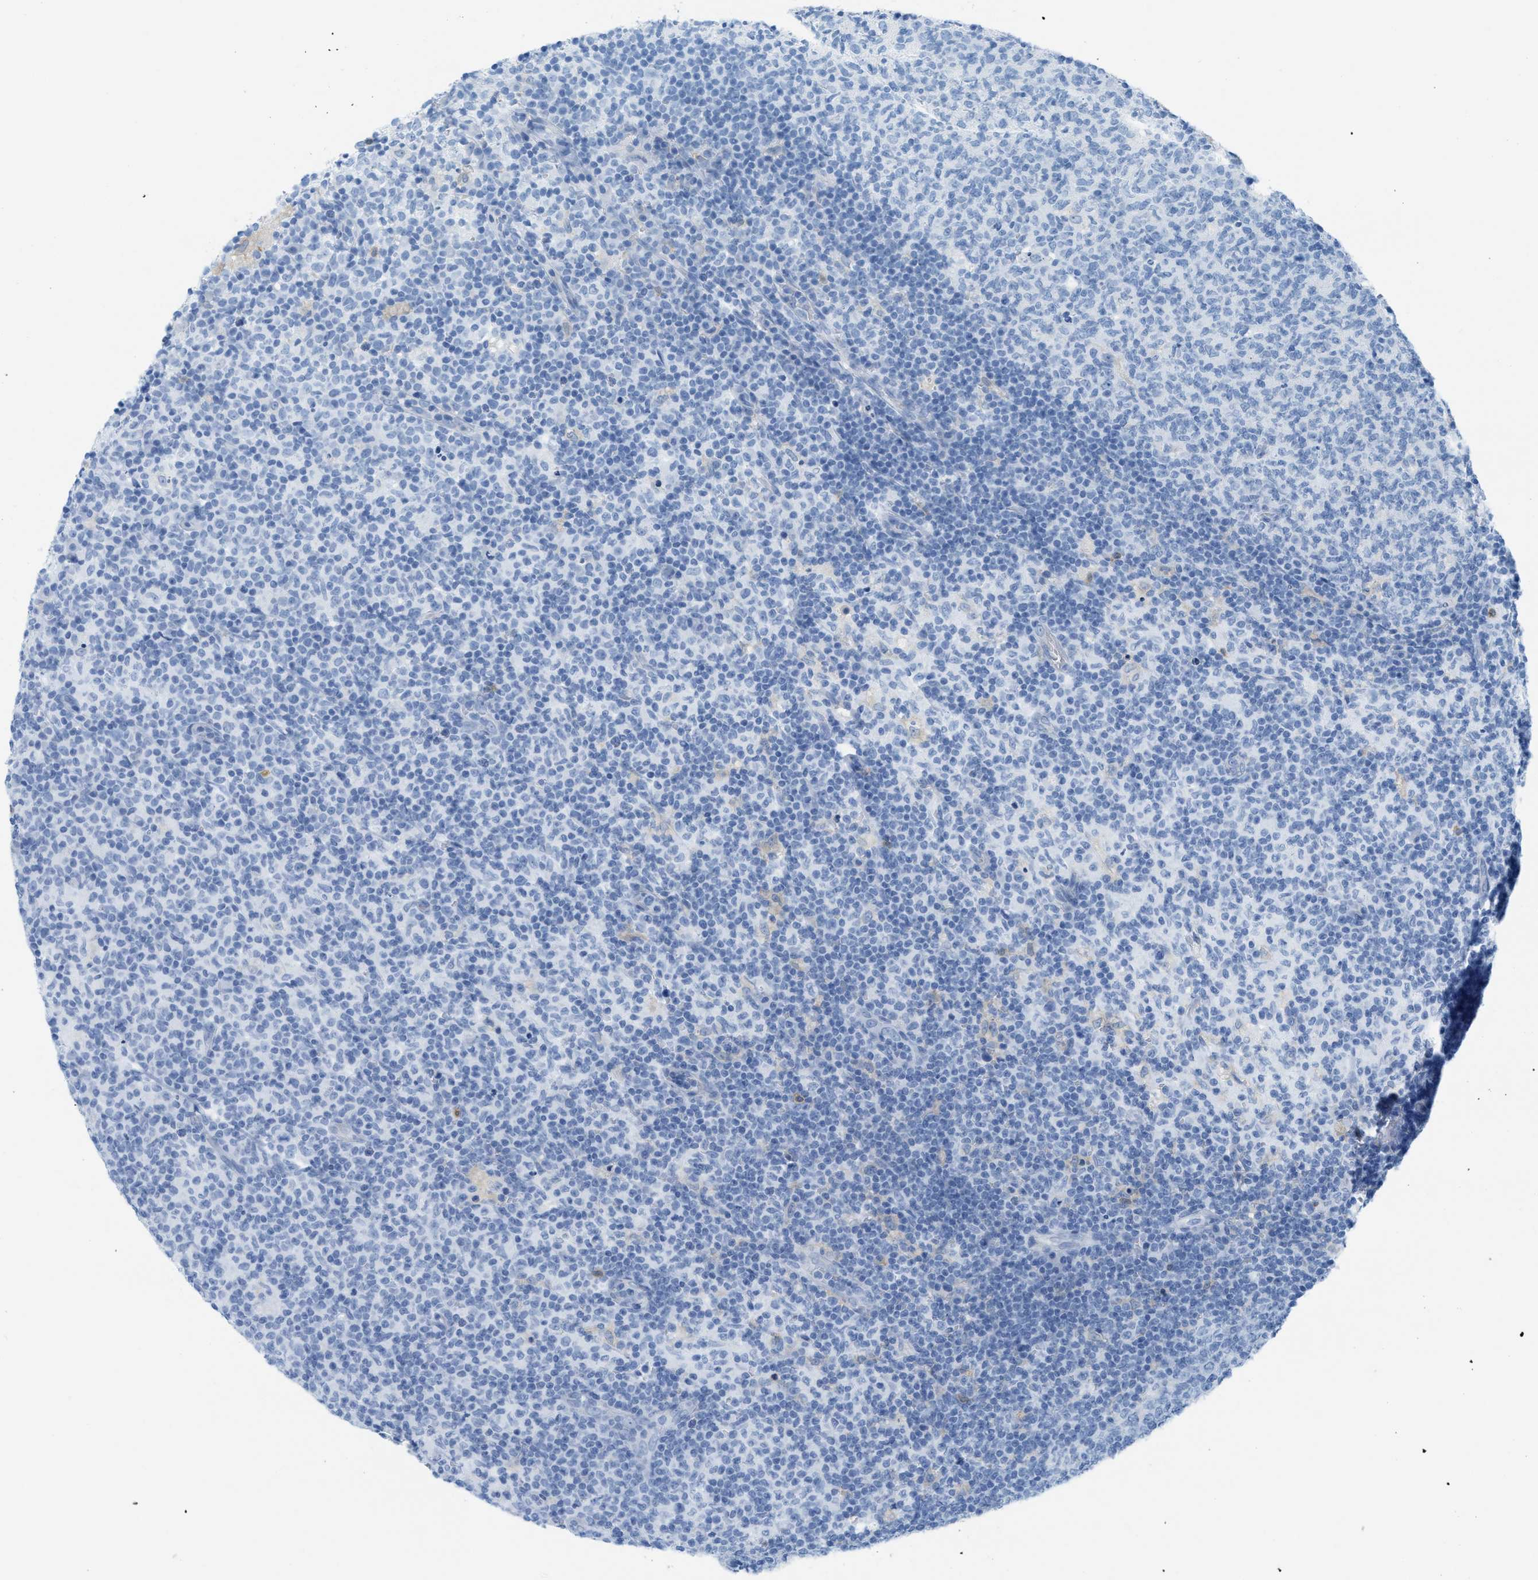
{"staining": {"intensity": "negative", "quantity": "none", "location": "none"}, "tissue": "lymph node", "cell_type": "Germinal center cells", "image_type": "normal", "snomed": [{"axis": "morphology", "description": "Normal tissue, NOS"}, {"axis": "morphology", "description": "Inflammation, NOS"}, {"axis": "topography", "description": "Lymph node"}], "caption": "High power microscopy photomicrograph of an immunohistochemistry micrograph of unremarkable lymph node, revealing no significant expression in germinal center cells.", "gene": "ASGR1", "patient": {"sex": "male", "age": 55}}